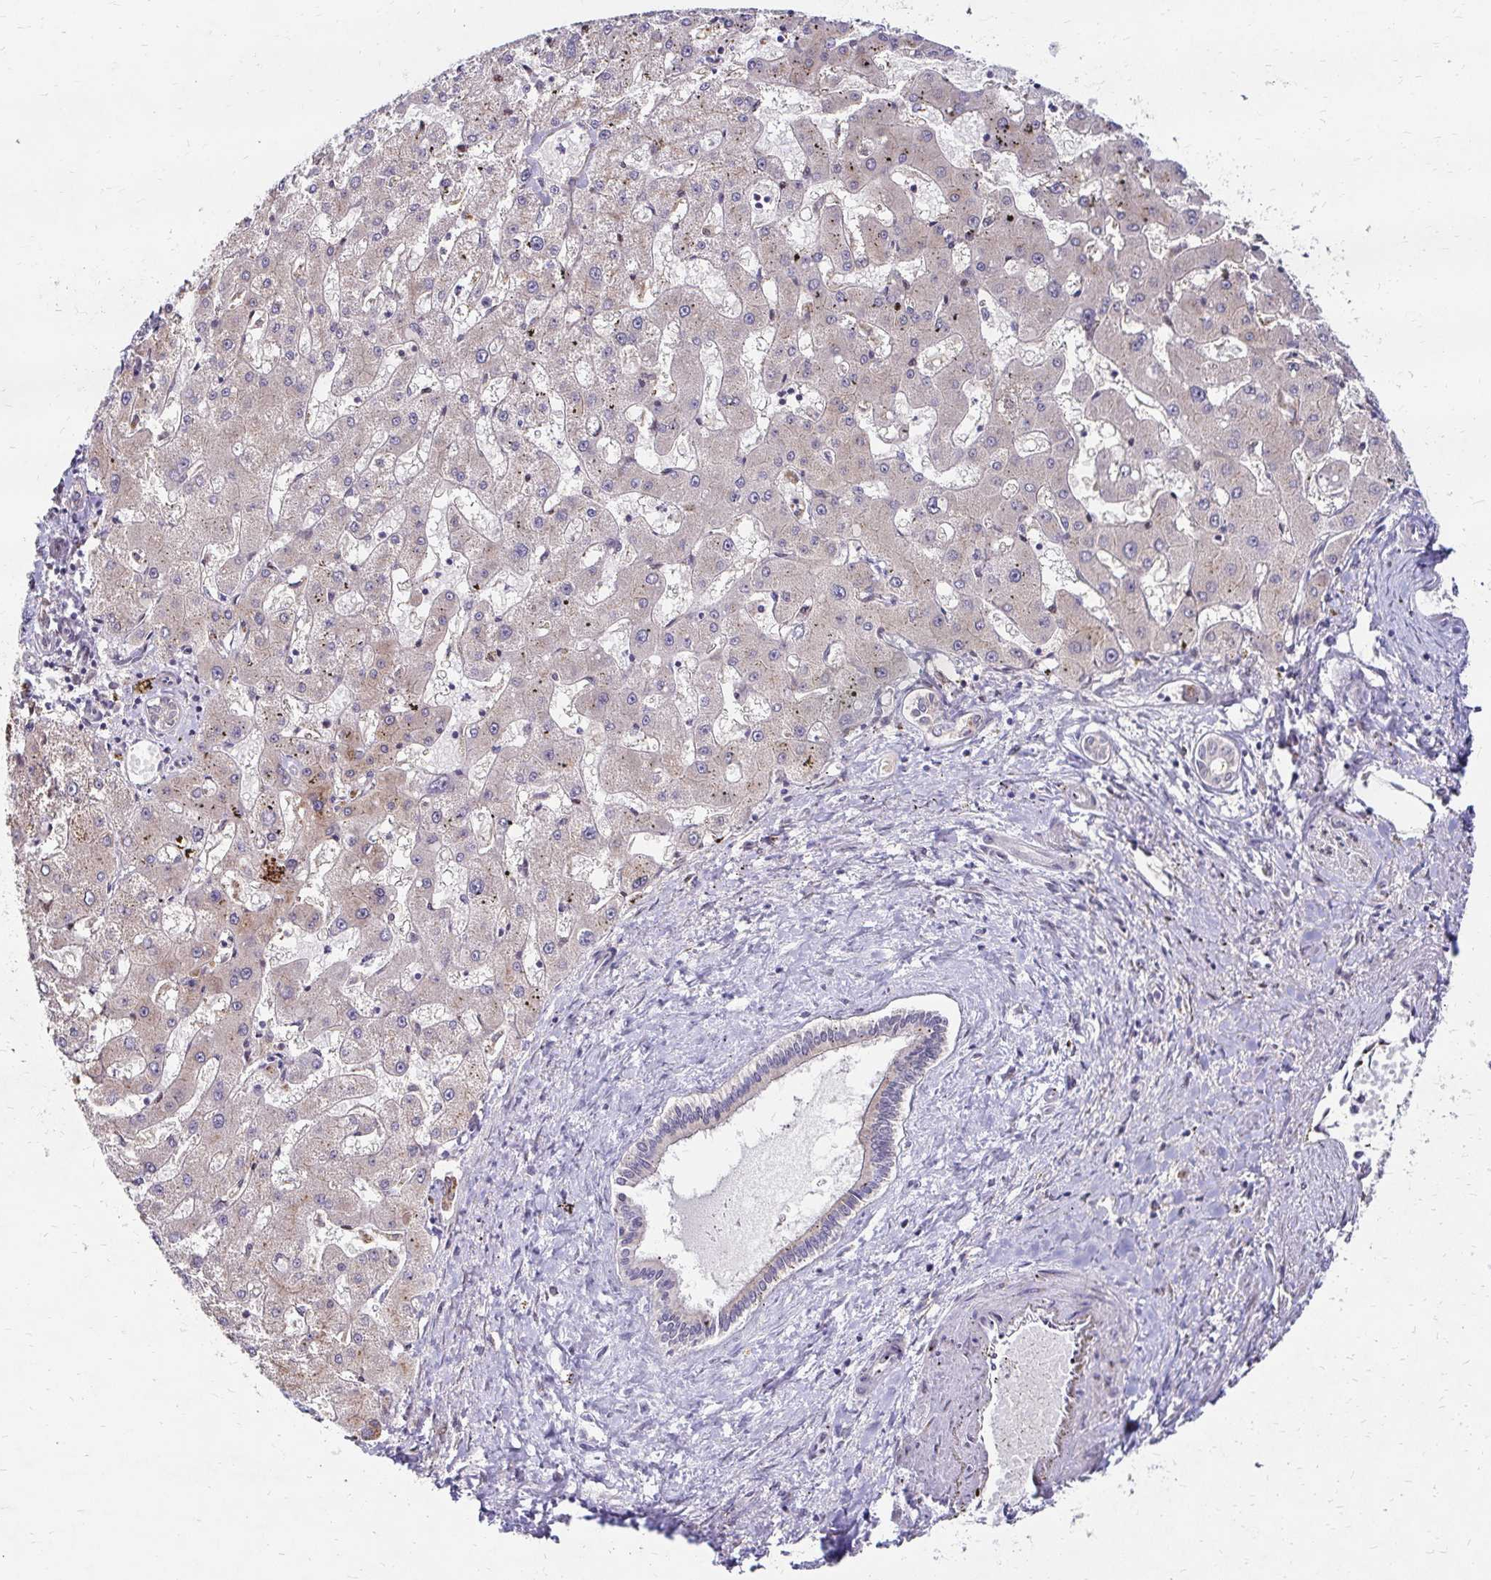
{"staining": {"intensity": "negative", "quantity": "none", "location": "none"}, "tissue": "liver cancer", "cell_type": "Tumor cells", "image_type": "cancer", "snomed": [{"axis": "morphology", "description": "Carcinoma, Hepatocellular, NOS"}, {"axis": "topography", "description": "Liver"}], "caption": "A histopathology image of liver cancer stained for a protein shows no brown staining in tumor cells.", "gene": "IDUA", "patient": {"sex": "male", "age": 67}}